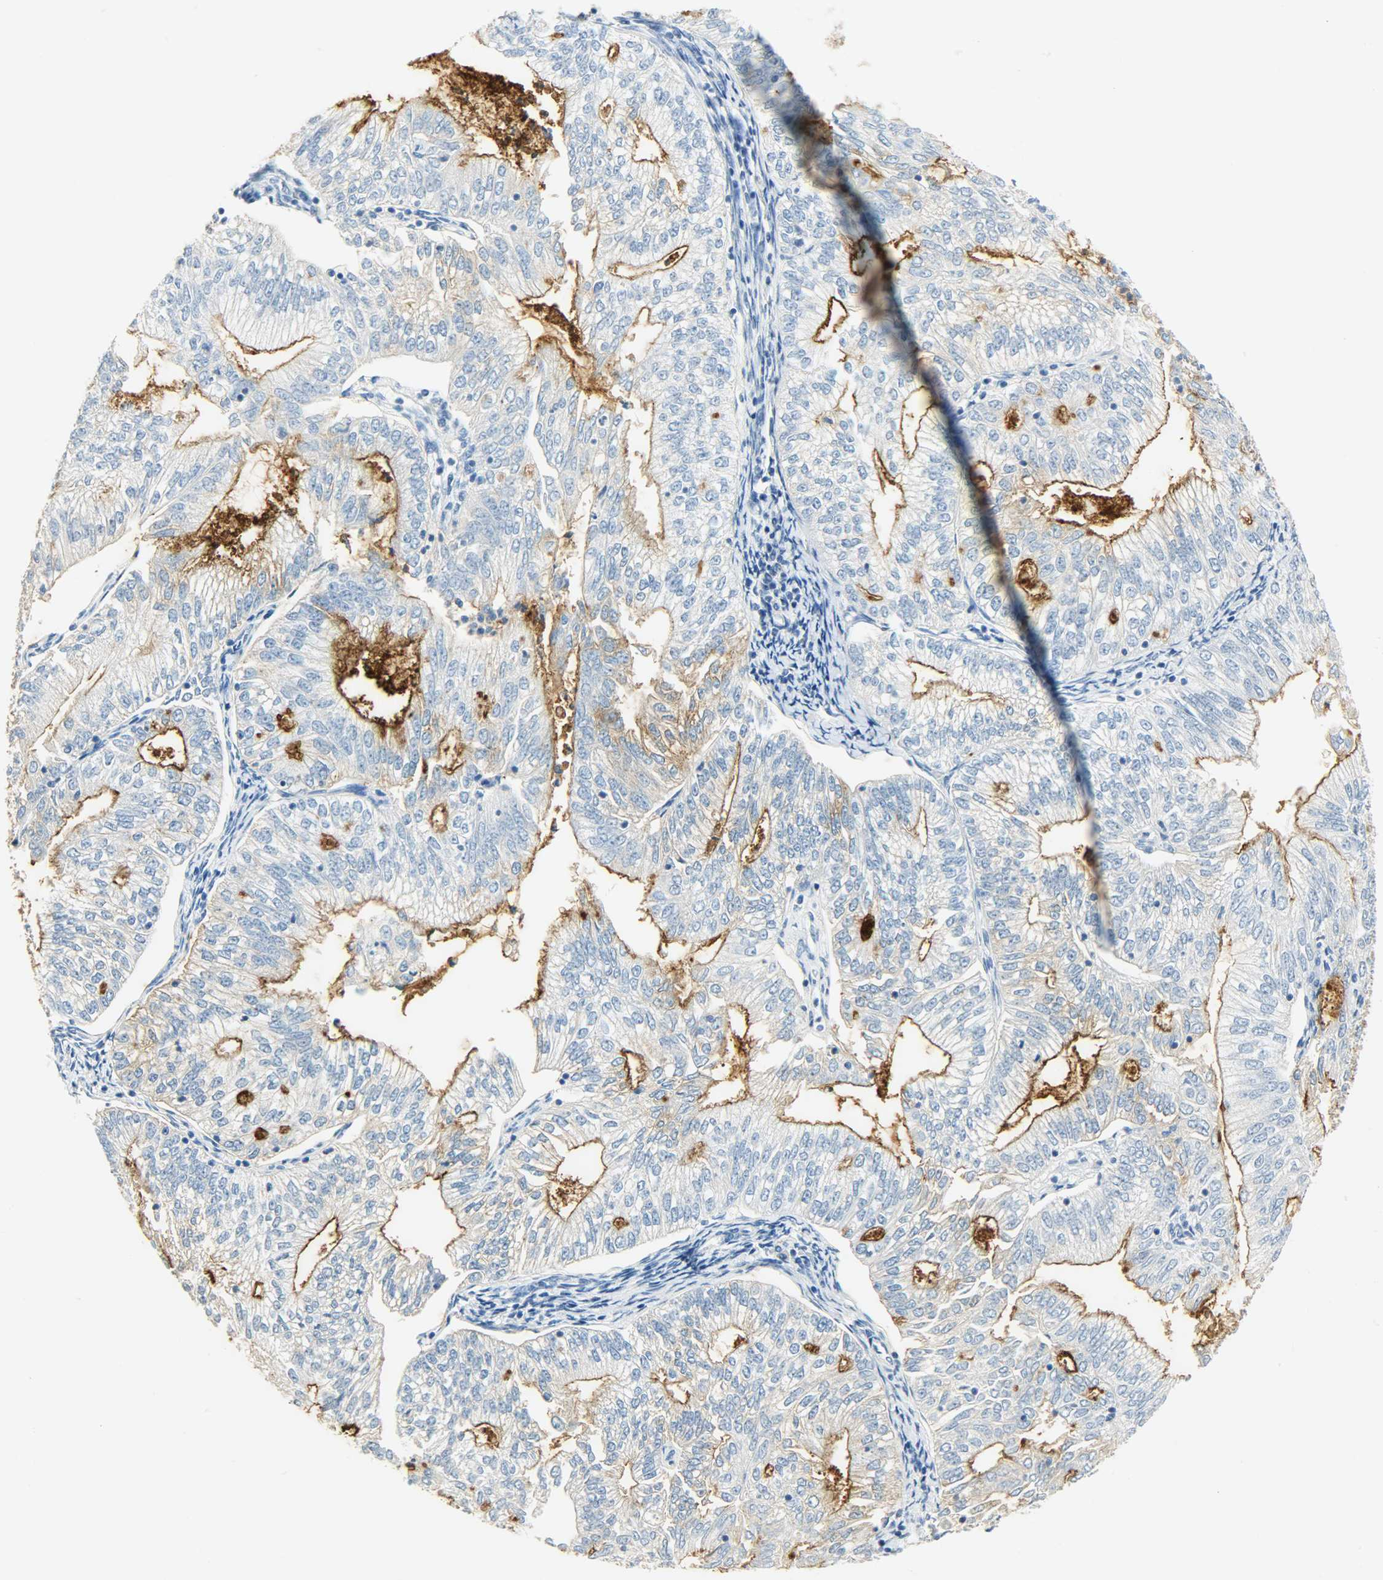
{"staining": {"intensity": "strong", "quantity": ">75%", "location": "cytoplasmic/membranous"}, "tissue": "endometrial cancer", "cell_type": "Tumor cells", "image_type": "cancer", "snomed": [{"axis": "morphology", "description": "Adenocarcinoma, NOS"}, {"axis": "topography", "description": "Endometrium"}], "caption": "Human endometrial adenocarcinoma stained with a protein marker shows strong staining in tumor cells.", "gene": "PROM1", "patient": {"sex": "female", "age": 69}}